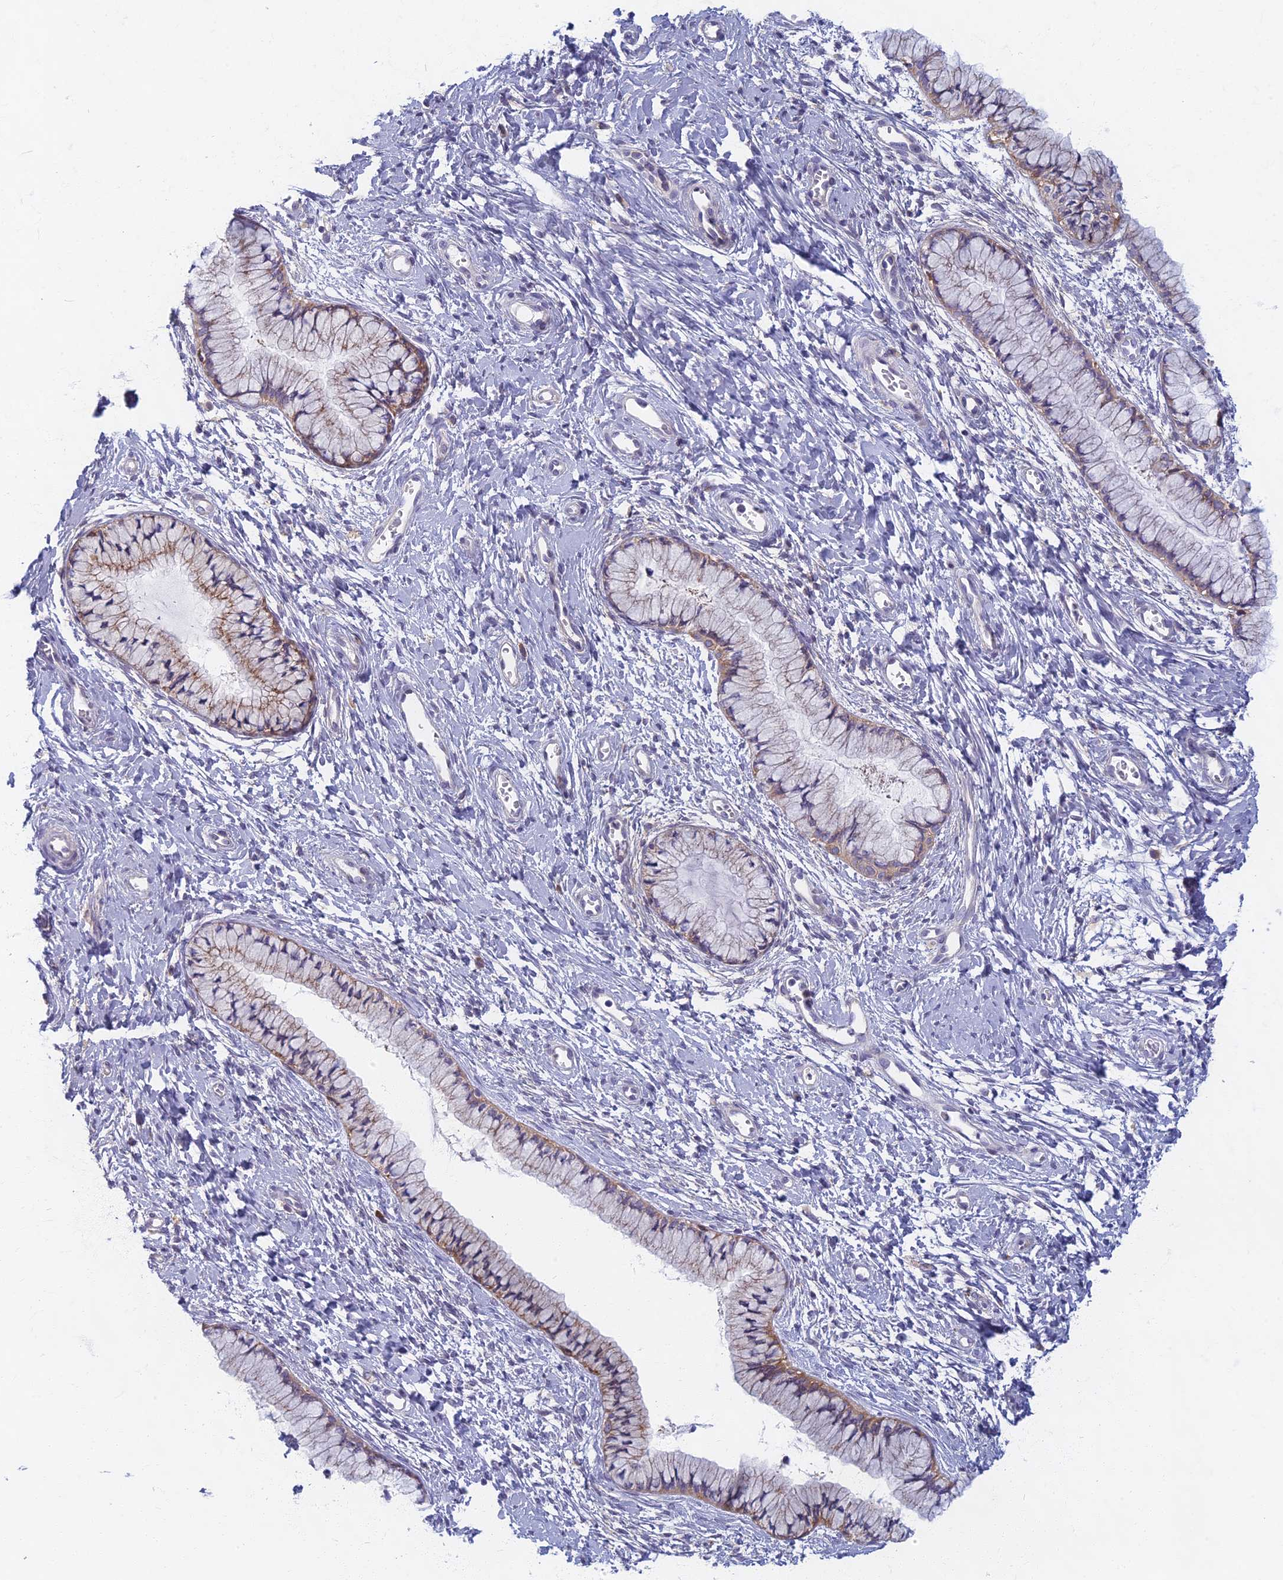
{"staining": {"intensity": "weak", "quantity": "<25%", "location": "cytoplasmic/membranous"}, "tissue": "cervix", "cell_type": "Glandular cells", "image_type": "normal", "snomed": [{"axis": "morphology", "description": "Normal tissue, NOS"}, {"axis": "topography", "description": "Cervix"}], "caption": "A micrograph of cervix stained for a protein shows no brown staining in glandular cells.", "gene": "DDX51", "patient": {"sex": "female", "age": 42}}